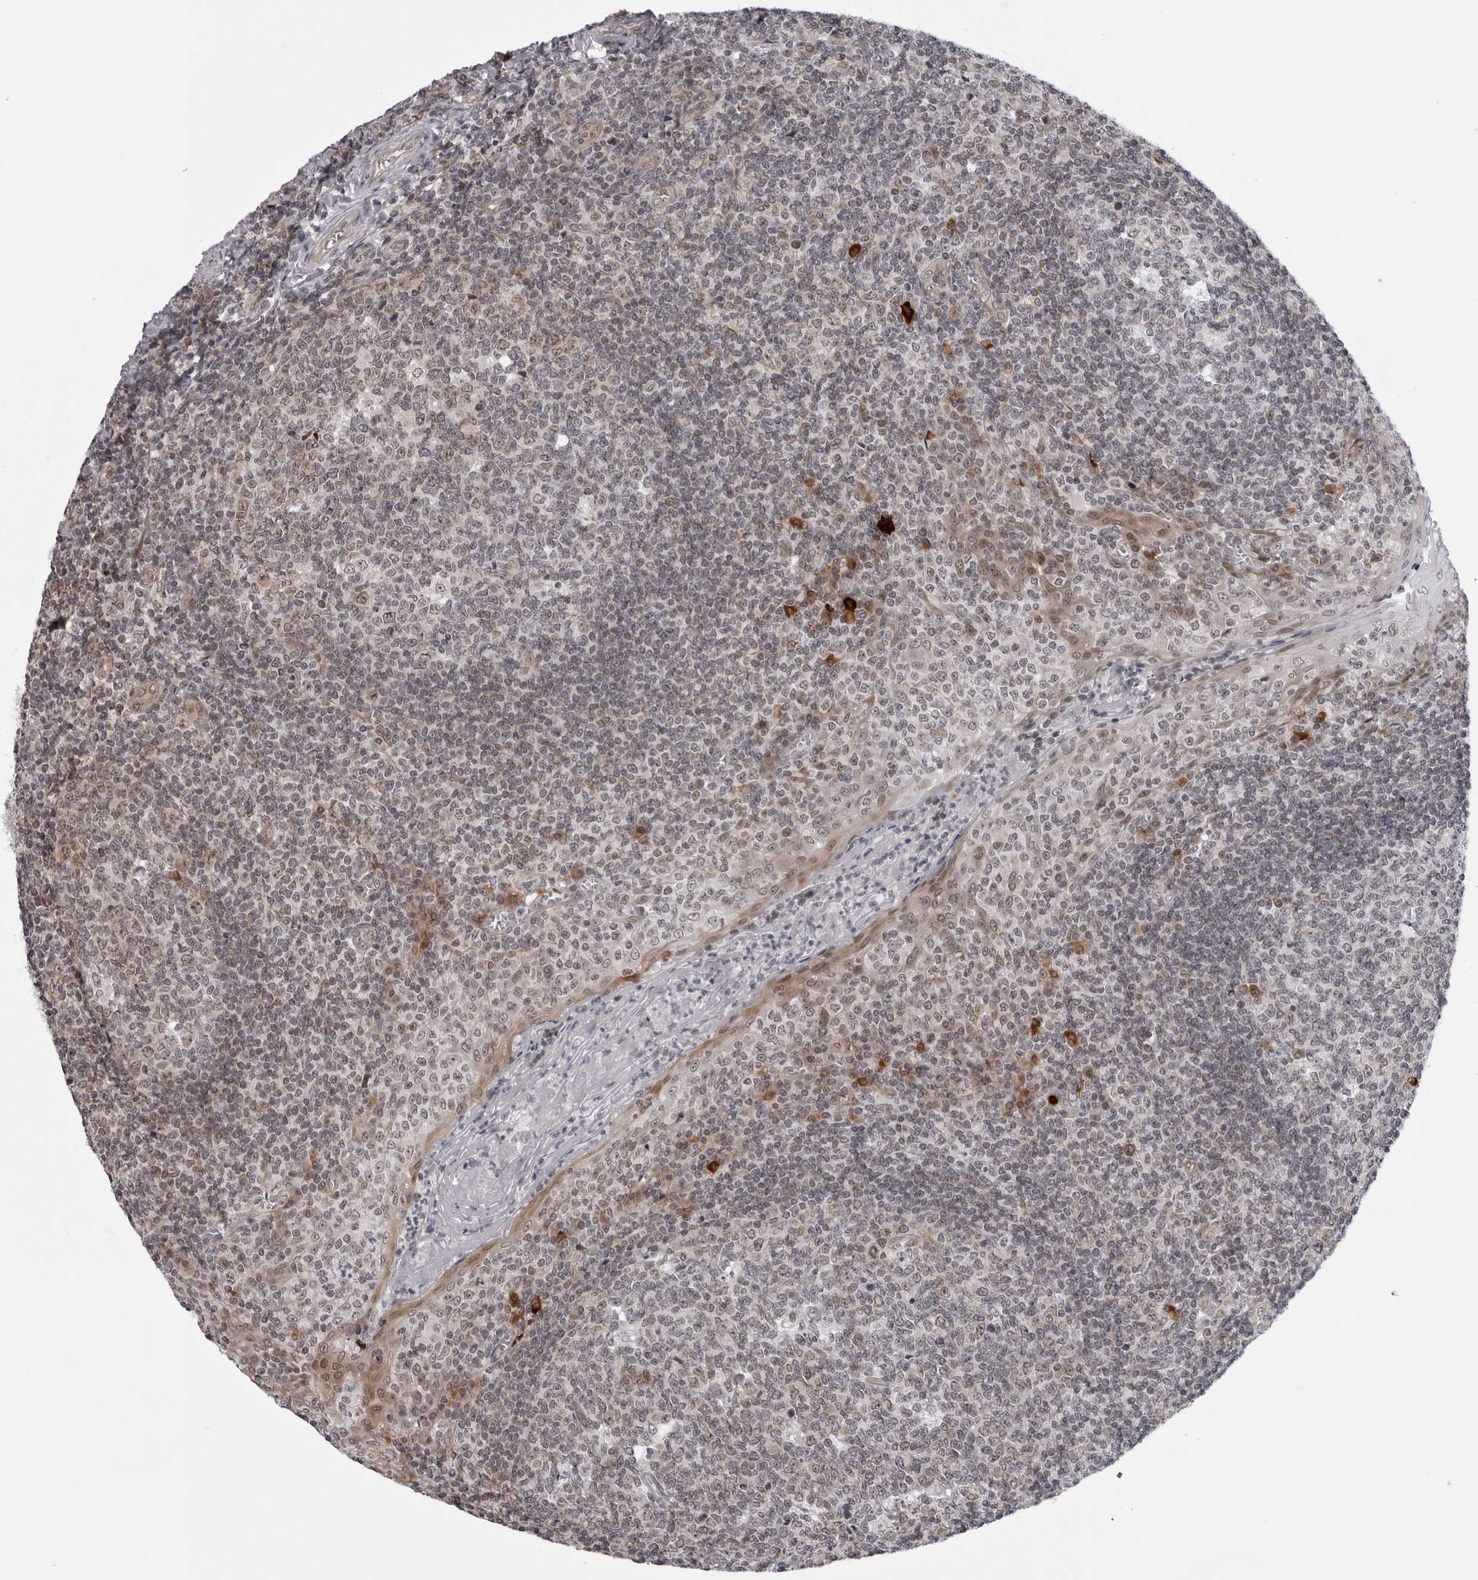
{"staining": {"intensity": "weak", "quantity": "<25%", "location": "cytoplasmic/membranous,nuclear"}, "tissue": "tonsil", "cell_type": "Germinal center cells", "image_type": "normal", "snomed": [{"axis": "morphology", "description": "Normal tissue, NOS"}, {"axis": "topography", "description": "Tonsil"}], "caption": "Protein analysis of normal tonsil displays no significant expression in germinal center cells.", "gene": "GCSAML", "patient": {"sex": "female", "age": 19}}